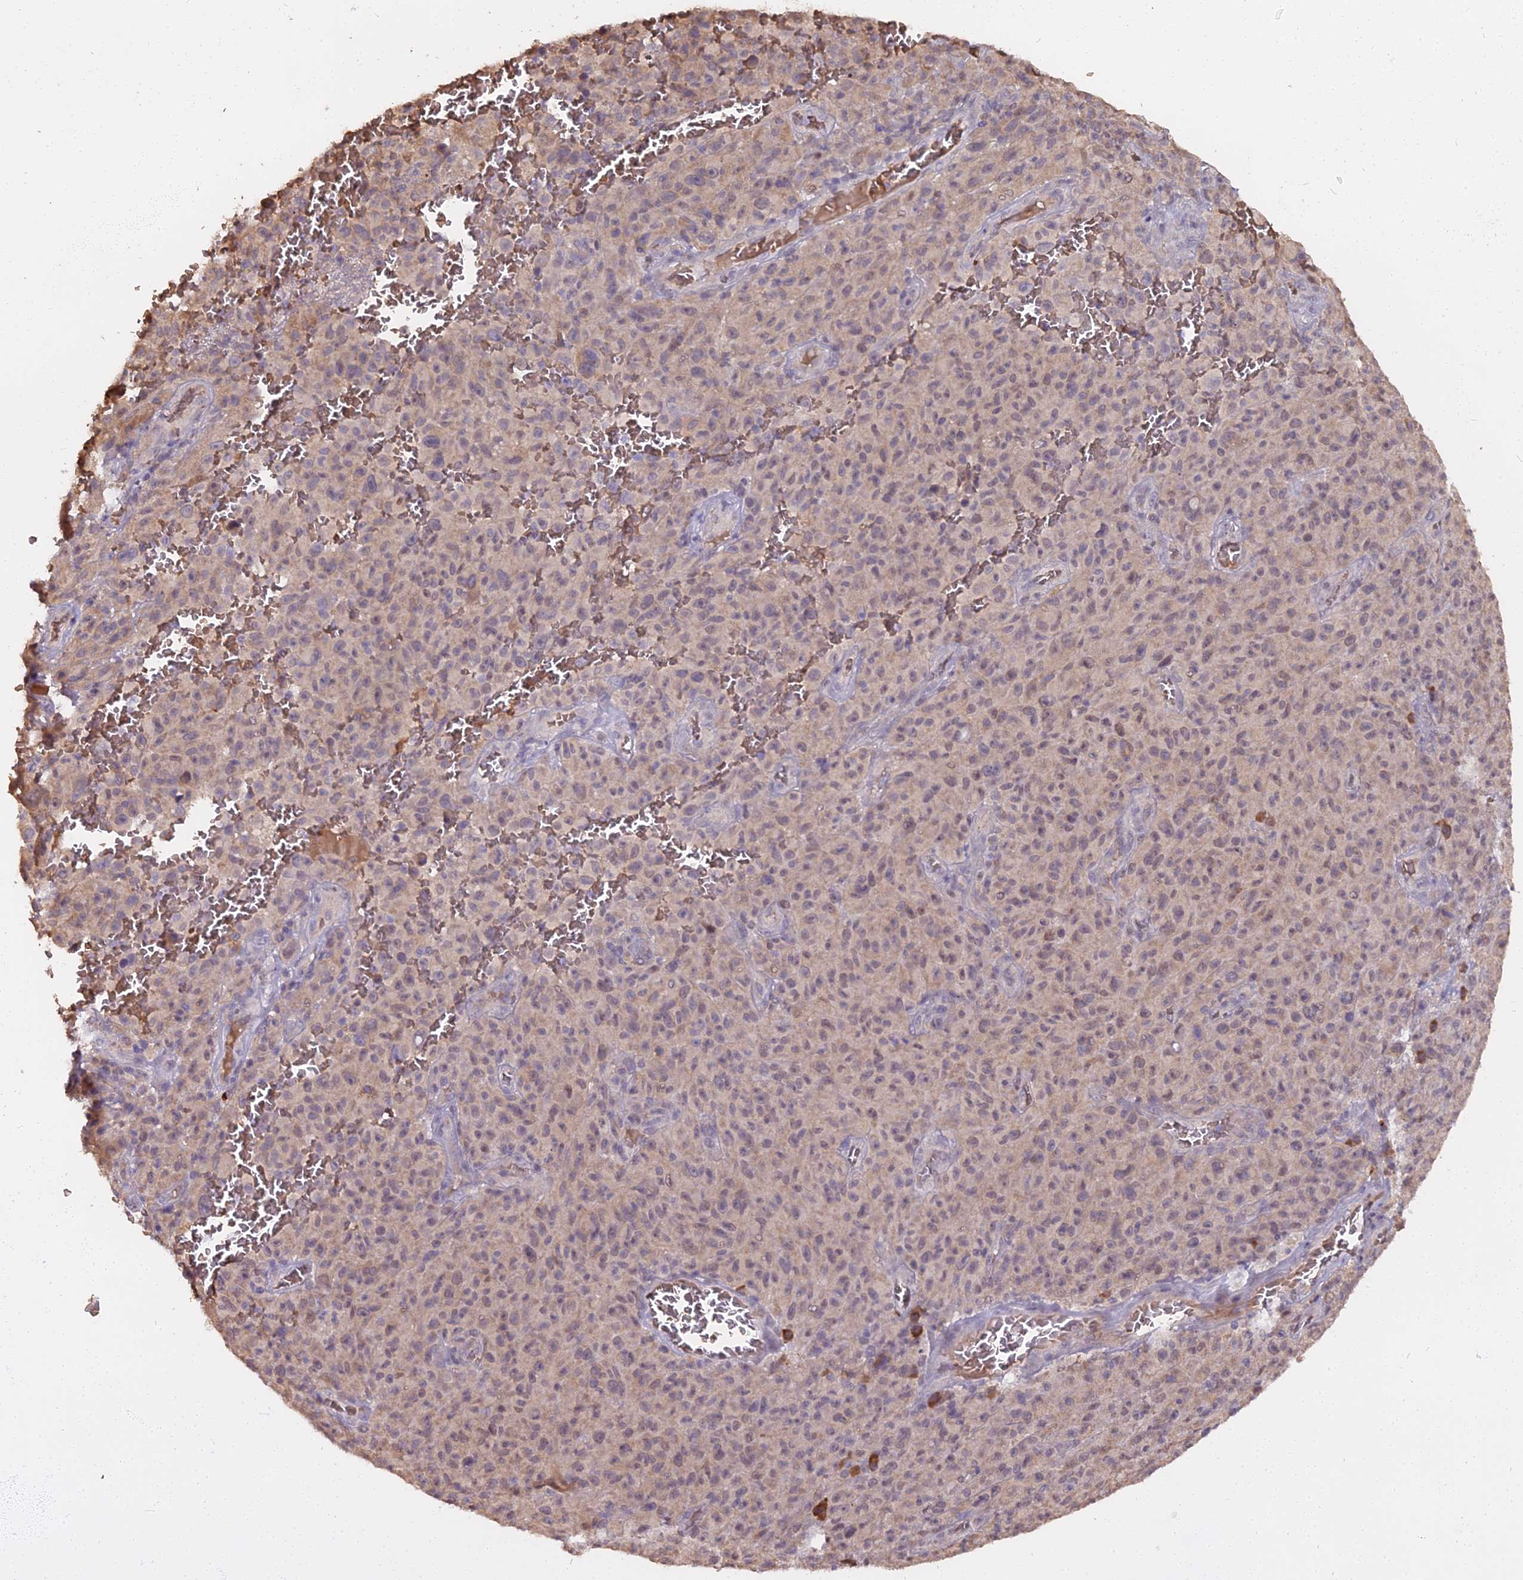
{"staining": {"intensity": "weak", "quantity": "<25%", "location": "cytoplasmic/membranous"}, "tissue": "melanoma", "cell_type": "Tumor cells", "image_type": "cancer", "snomed": [{"axis": "morphology", "description": "Malignant melanoma, NOS"}, {"axis": "topography", "description": "Skin"}], "caption": "Tumor cells are negative for brown protein staining in malignant melanoma.", "gene": "ZDBF2", "patient": {"sex": "female", "age": 82}}